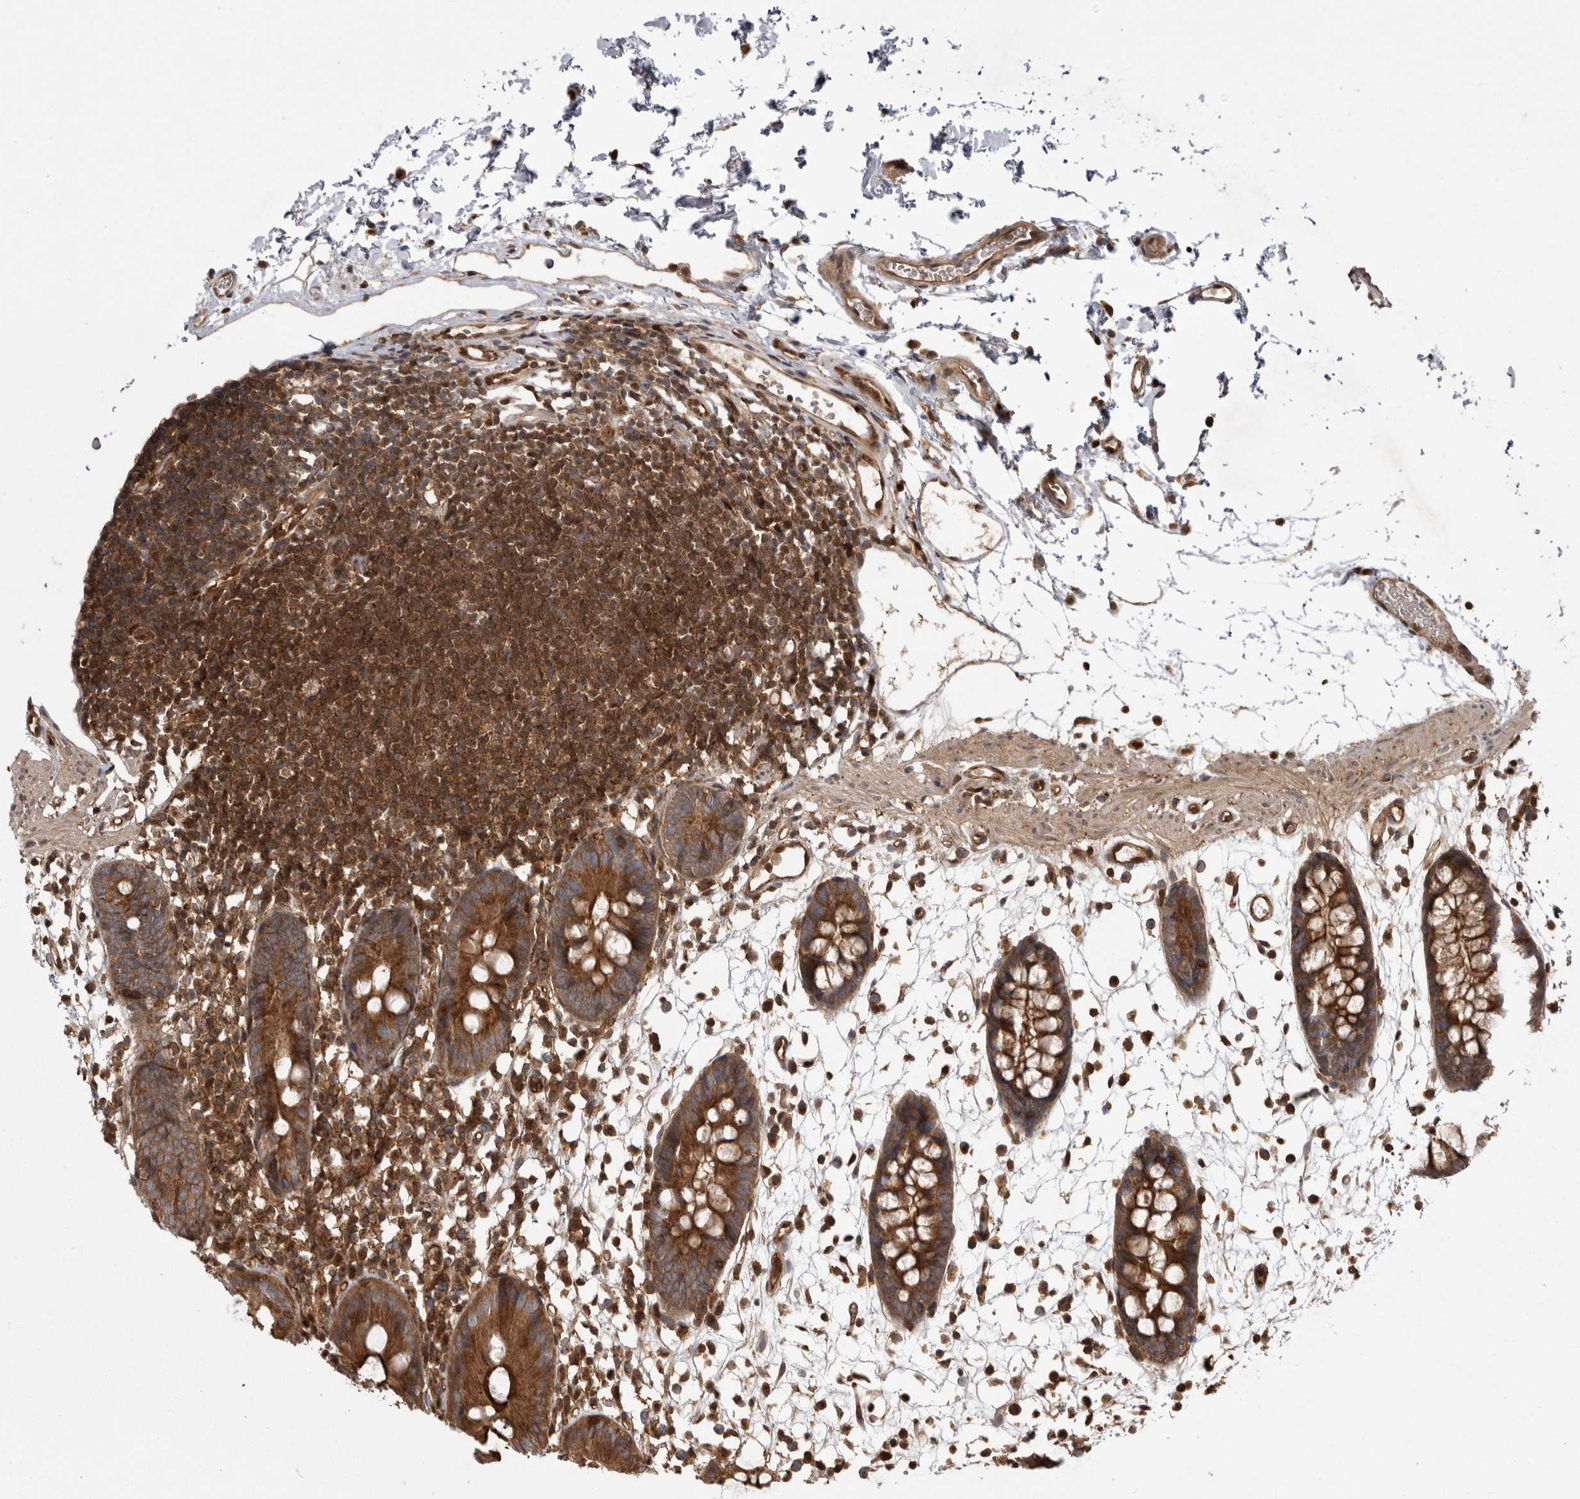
{"staining": {"intensity": "moderate", "quantity": ">75%", "location": "cytoplasmic/membranous"}, "tissue": "colon", "cell_type": "Endothelial cells", "image_type": "normal", "snomed": [{"axis": "morphology", "description": "Normal tissue, NOS"}, {"axis": "topography", "description": "Colon"}], "caption": "High-power microscopy captured an immunohistochemistry image of unremarkable colon, revealing moderate cytoplasmic/membranous staining in approximately >75% of endothelial cells. Ihc stains the protein of interest in brown and the nuclei are stained blue.", "gene": "DHDDS", "patient": {"sex": "male", "age": 56}}